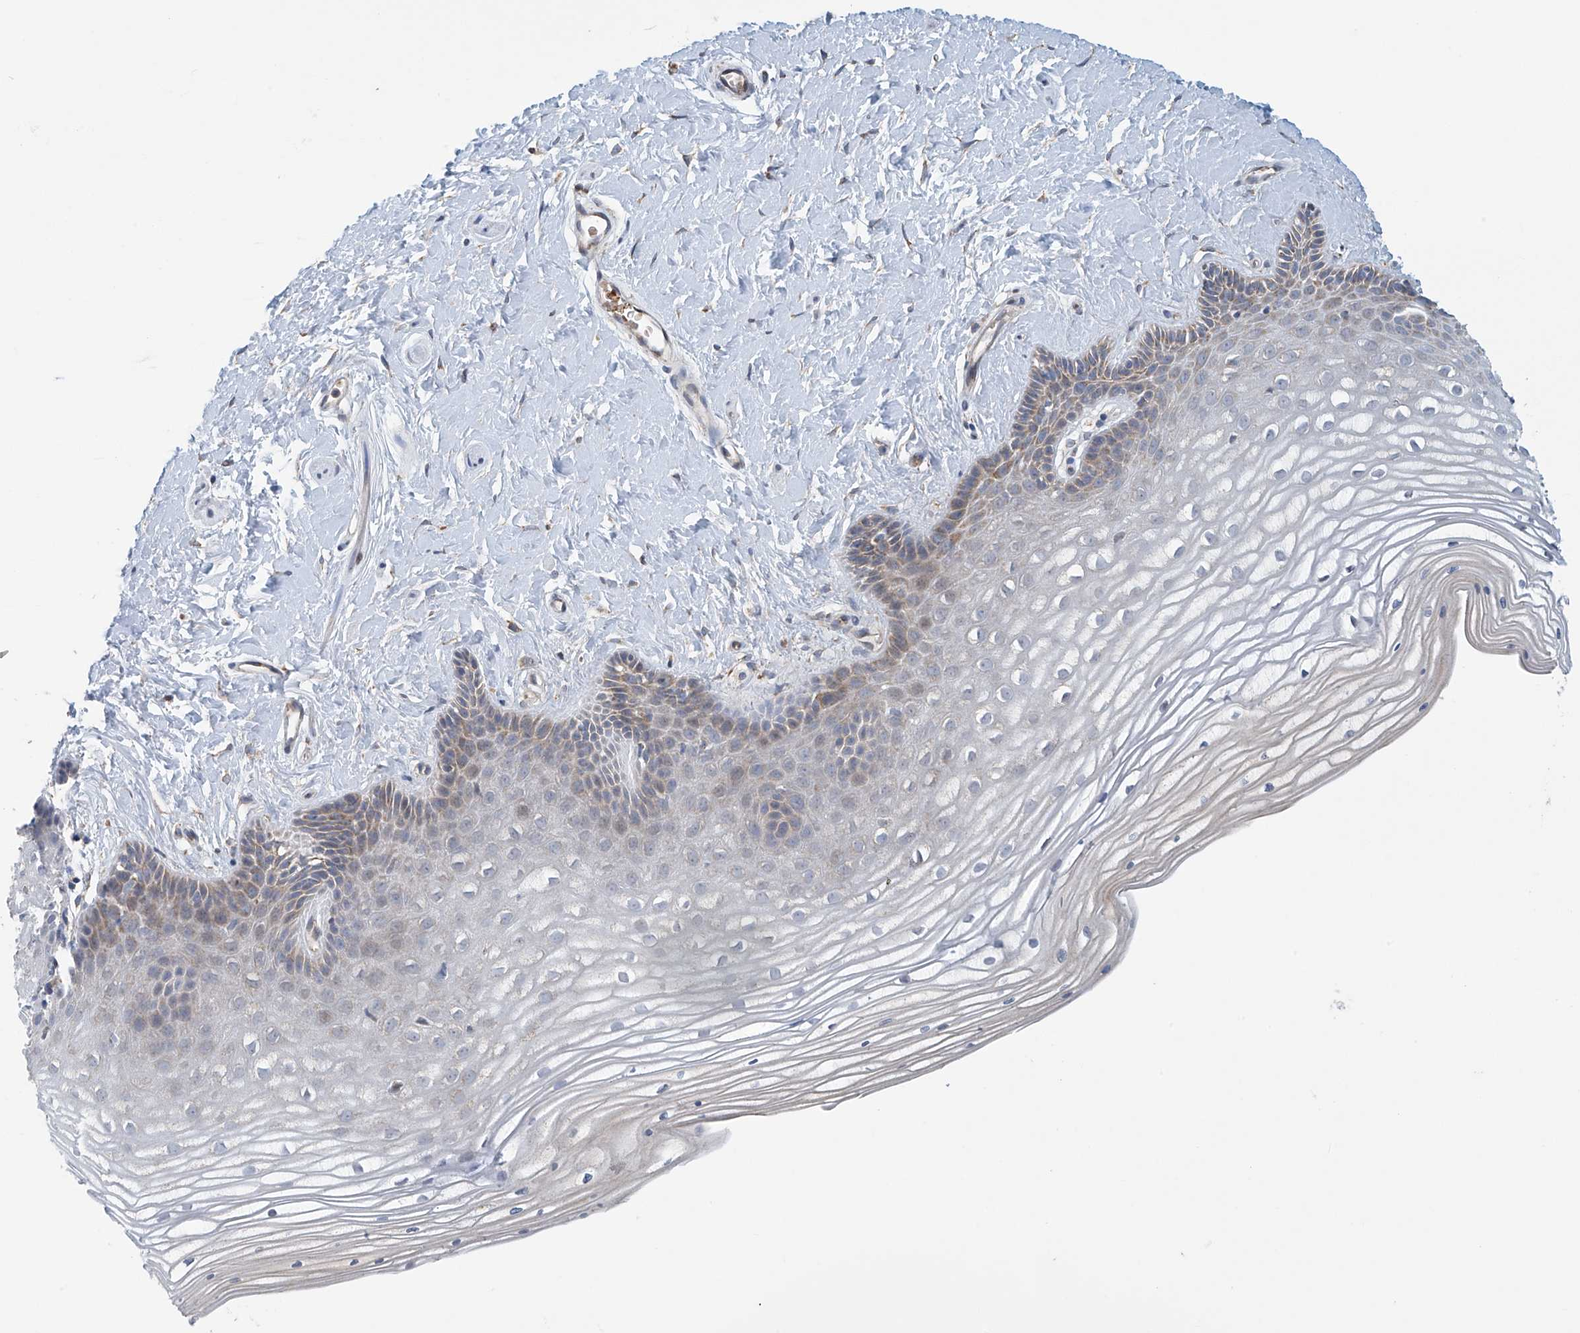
{"staining": {"intensity": "weak", "quantity": "25%-75%", "location": "cytoplasmic/membranous"}, "tissue": "vagina", "cell_type": "Squamous epithelial cells", "image_type": "normal", "snomed": [{"axis": "morphology", "description": "Normal tissue, NOS"}, {"axis": "topography", "description": "Vagina"}, {"axis": "topography", "description": "Cervix"}], "caption": "Protein staining exhibits weak cytoplasmic/membranous staining in about 25%-75% of squamous epithelial cells in benign vagina. The staining was performed using DAB (3,3'-diaminobenzidine) to visualize the protein expression in brown, while the nuclei were stained in blue with hematoxylin (Magnification: 20x).", "gene": "COMMD1", "patient": {"sex": "female", "age": 40}}